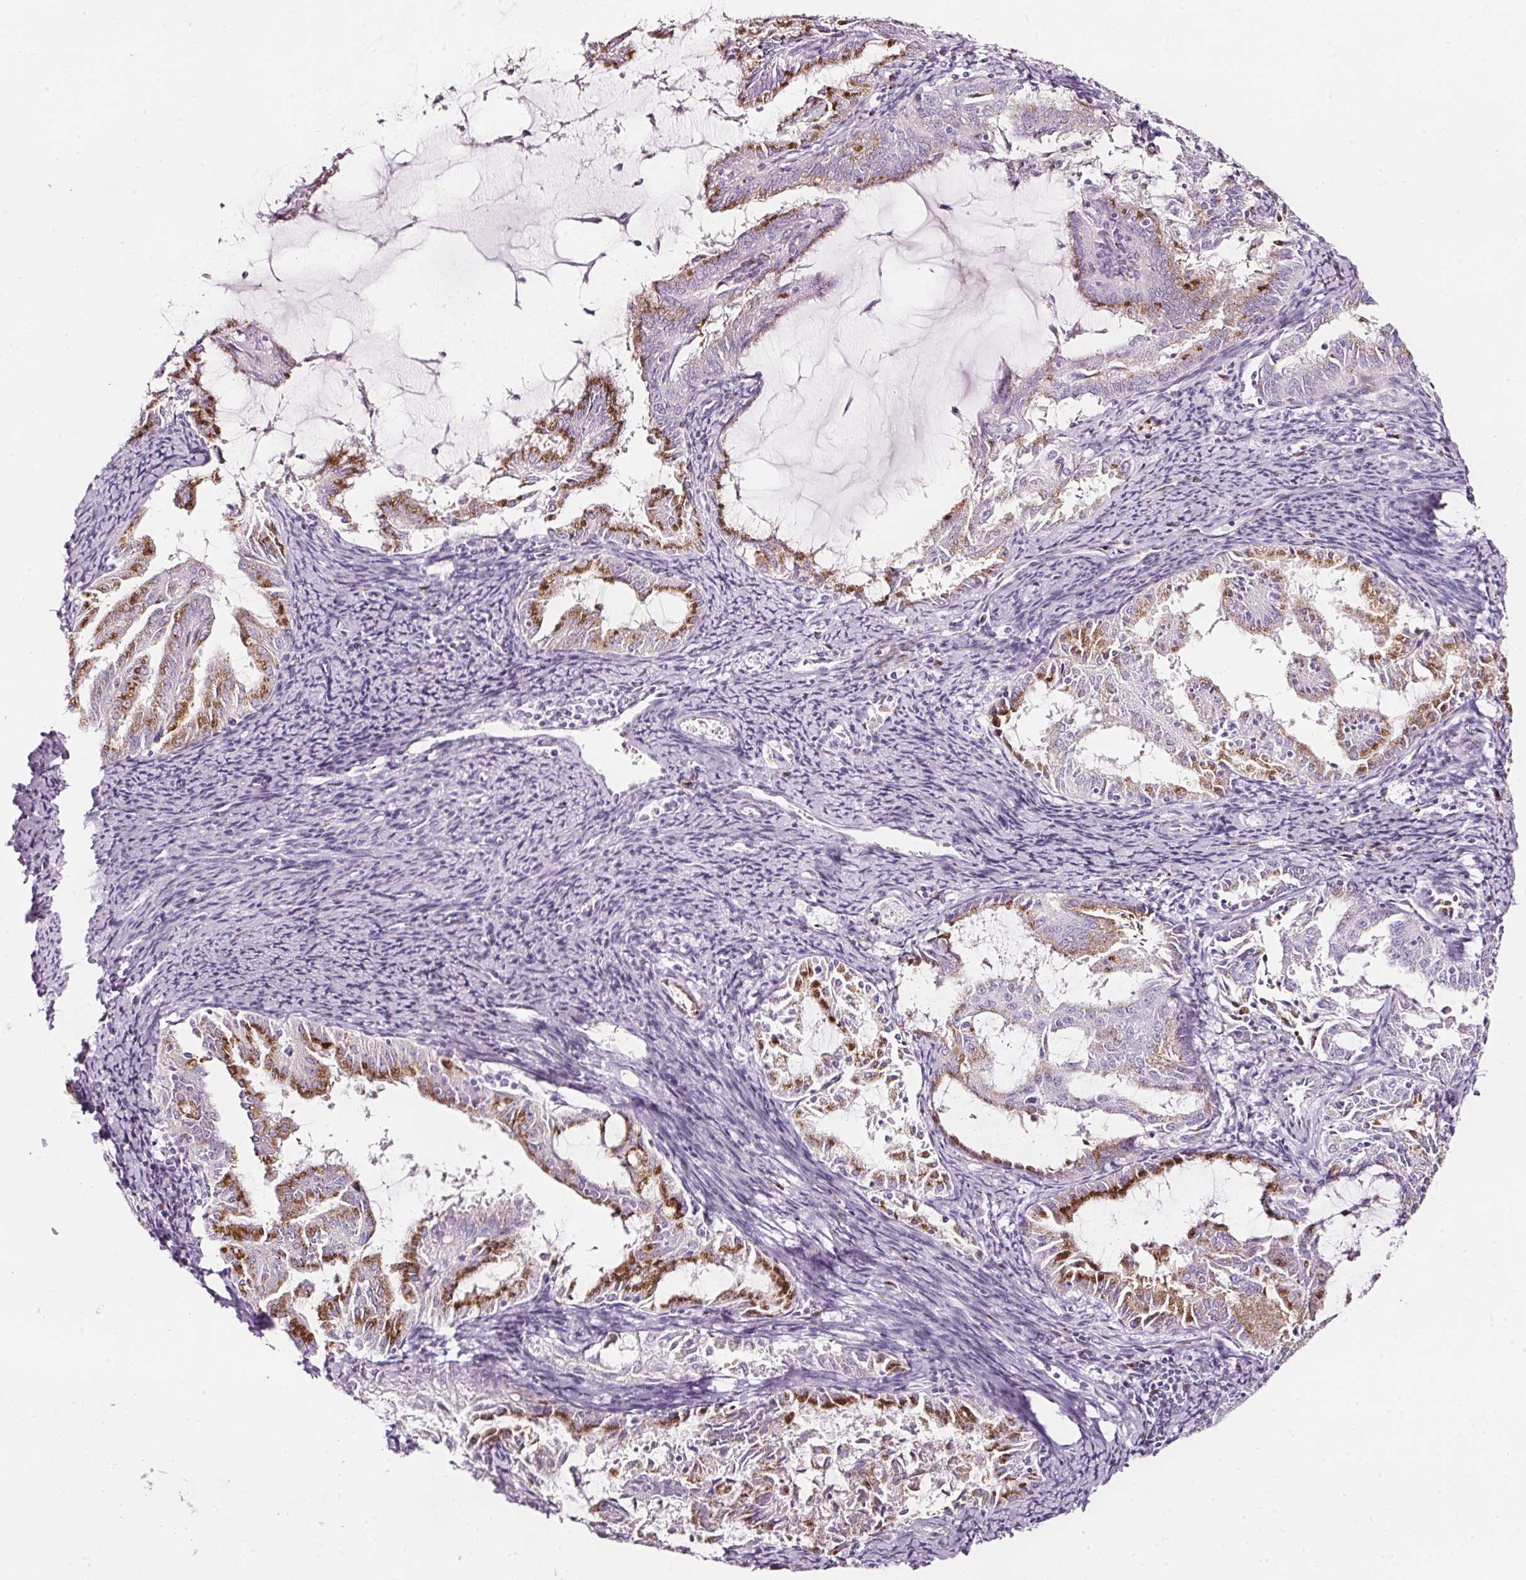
{"staining": {"intensity": "strong", "quantity": "25%-75%", "location": "cytoplasmic/membranous"}, "tissue": "endometrial cancer", "cell_type": "Tumor cells", "image_type": "cancer", "snomed": [{"axis": "morphology", "description": "Adenocarcinoma, NOS"}, {"axis": "topography", "description": "Endometrium"}], "caption": "Protein expression analysis of endometrial adenocarcinoma shows strong cytoplasmic/membranous positivity in about 25%-75% of tumor cells.", "gene": "SDF4", "patient": {"sex": "female", "age": 70}}